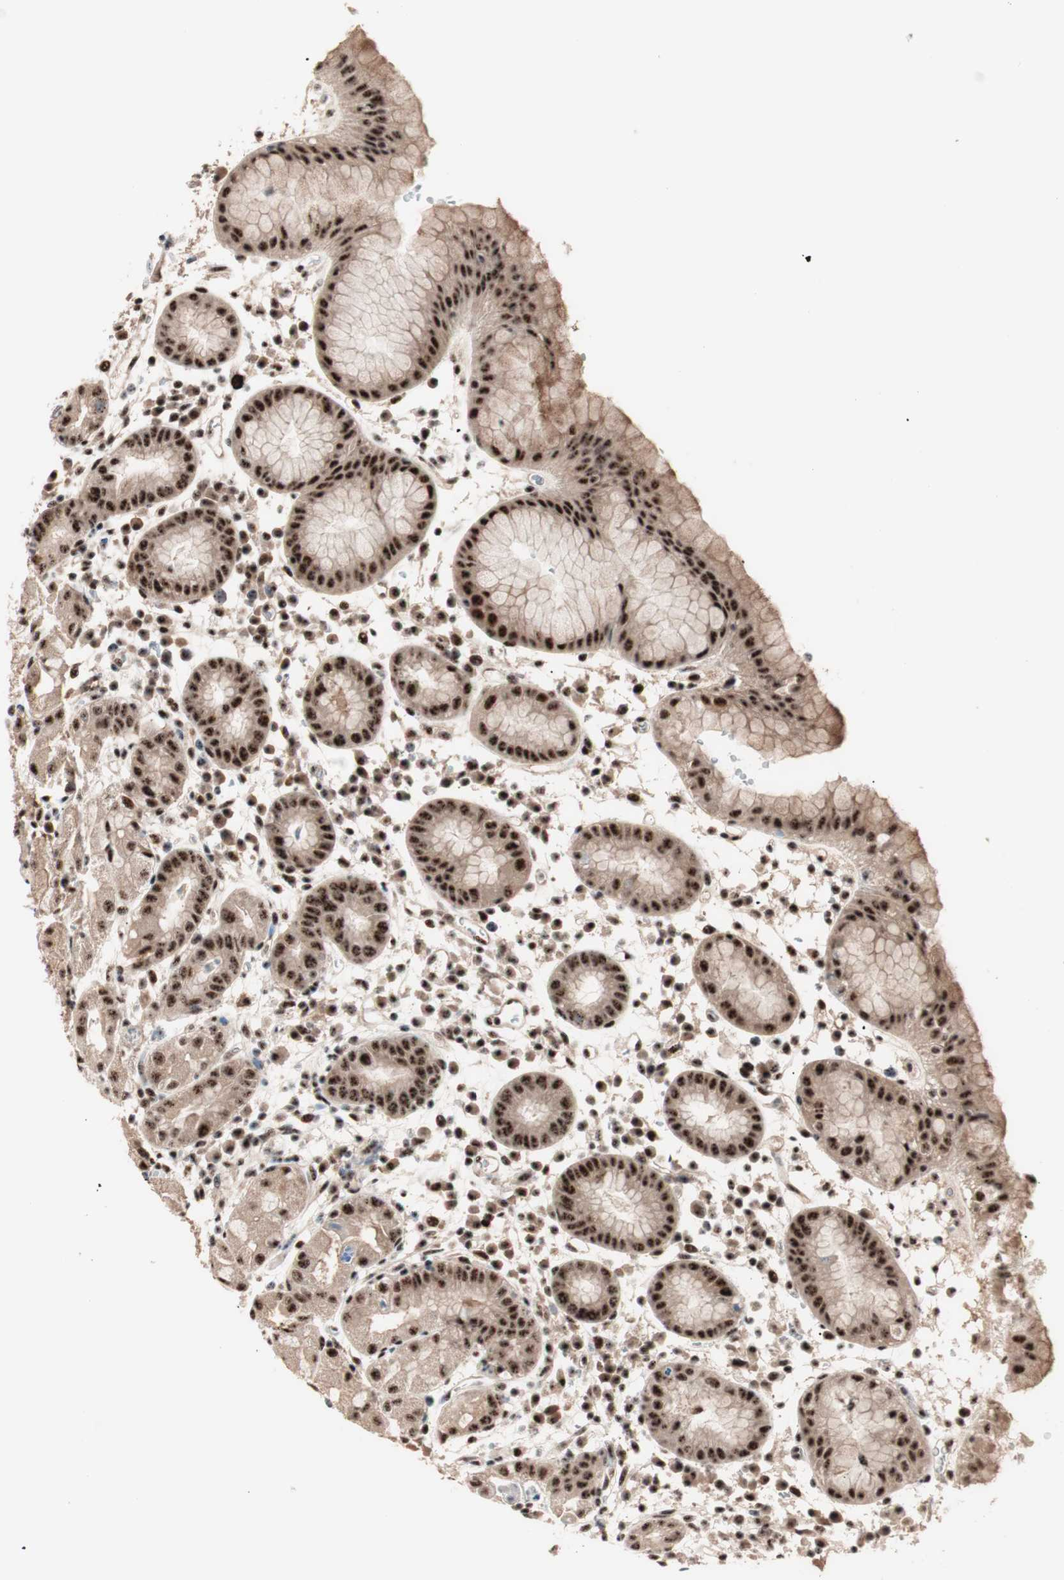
{"staining": {"intensity": "strong", "quantity": ">75%", "location": "cytoplasmic/membranous,nuclear"}, "tissue": "stomach", "cell_type": "Glandular cells", "image_type": "normal", "snomed": [{"axis": "morphology", "description": "Normal tissue, NOS"}, {"axis": "topography", "description": "Stomach"}, {"axis": "topography", "description": "Stomach, lower"}], "caption": "Immunohistochemistry of unremarkable human stomach reveals high levels of strong cytoplasmic/membranous,nuclear staining in approximately >75% of glandular cells. The protein of interest is stained brown, and the nuclei are stained in blue (DAB IHC with brightfield microscopy, high magnification).", "gene": "NR5A2", "patient": {"sex": "female", "age": 75}}